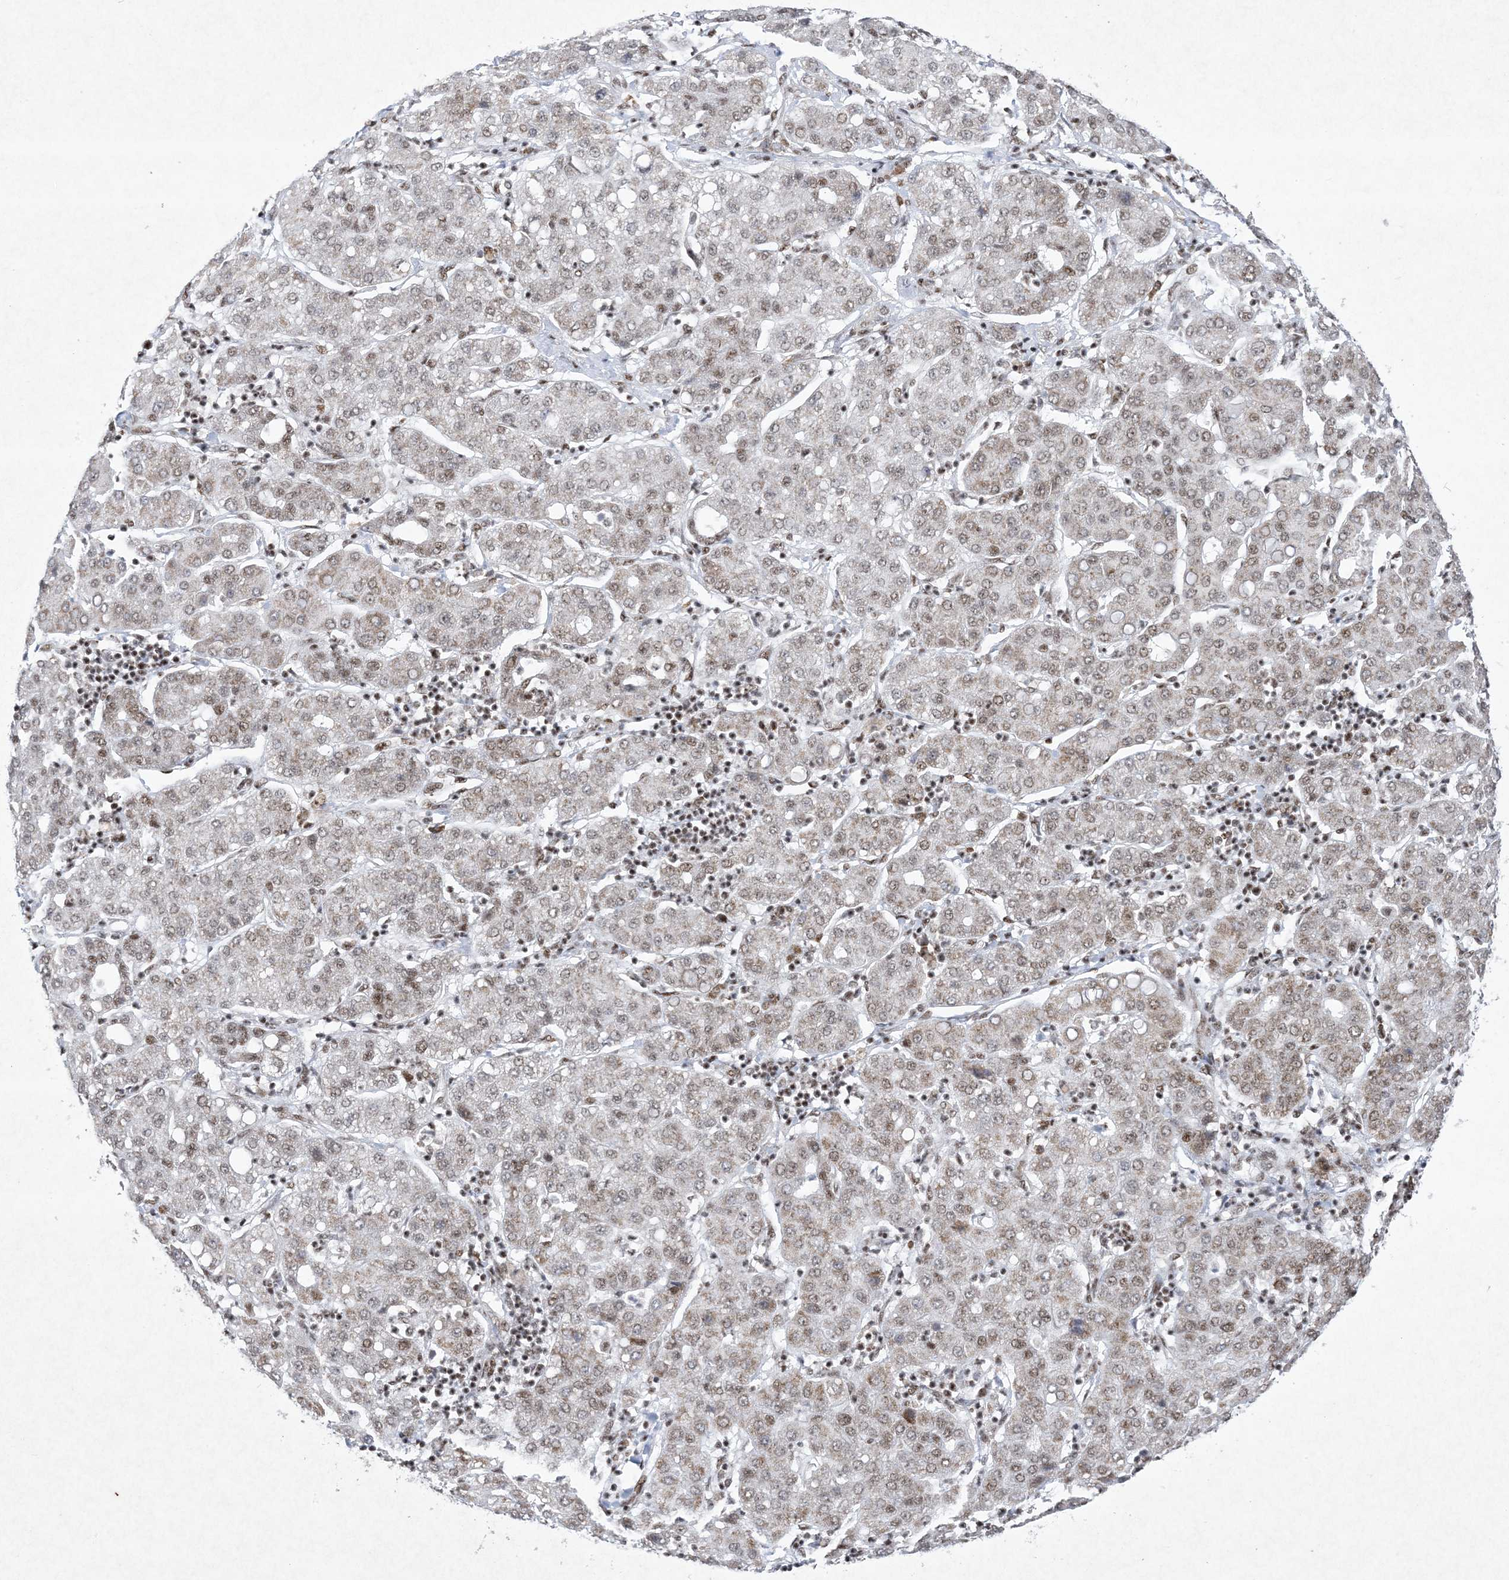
{"staining": {"intensity": "weak", "quantity": ">75%", "location": "nuclear"}, "tissue": "liver cancer", "cell_type": "Tumor cells", "image_type": "cancer", "snomed": [{"axis": "morphology", "description": "Carcinoma, Hepatocellular, NOS"}, {"axis": "topography", "description": "Liver"}], "caption": "High-power microscopy captured an IHC photomicrograph of liver hepatocellular carcinoma, revealing weak nuclear expression in approximately >75% of tumor cells.", "gene": "PKNOX2", "patient": {"sex": "male", "age": 65}}